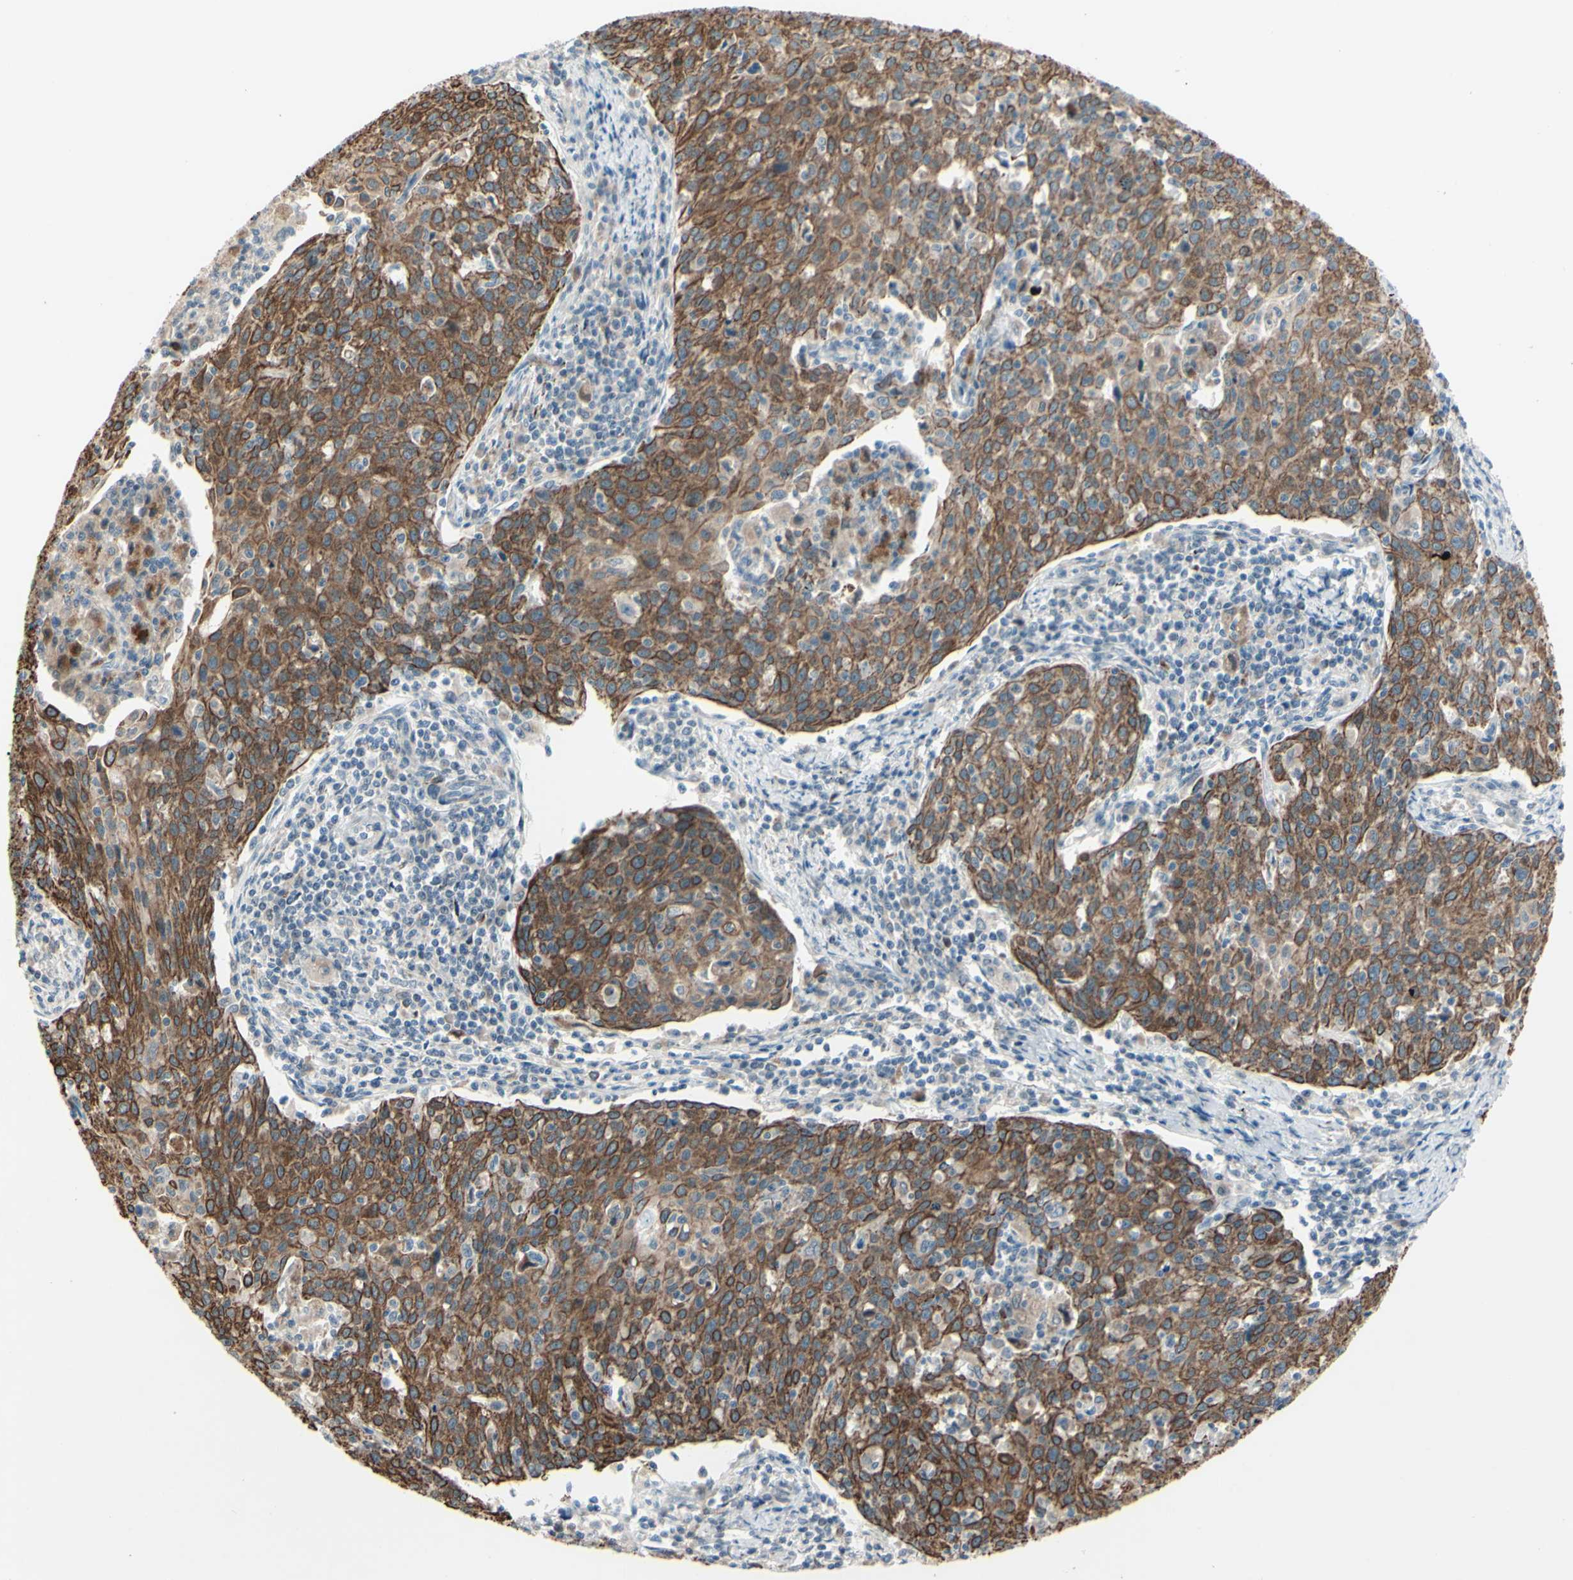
{"staining": {"intensity": "strong", "quantity": "25%-75%", "location": "cytoplasmic/membranous"}, "tissue": "cervical cancer", "cell_type": "Tumor cells", "image_type": "cancer", "snomed": [{"axis": "morphology", "description": "Squamous cell carcinoma, NOS"}, {"axis": "topography", "description": "Cervix"}], "caption": "Cervical cancer (squamous cell carcinoma) was stained to show a protein in brown. There is high levels of strong cytoplasmic/membranous staining in approximately 25%-75% of tumor cells. (DAB (3,3'-diaminobenzidine) IHC, brown staining for protein, blue staining for nuclei).", "gene": "FGFR2", "patient": {"sex": "female", "age": 38}}